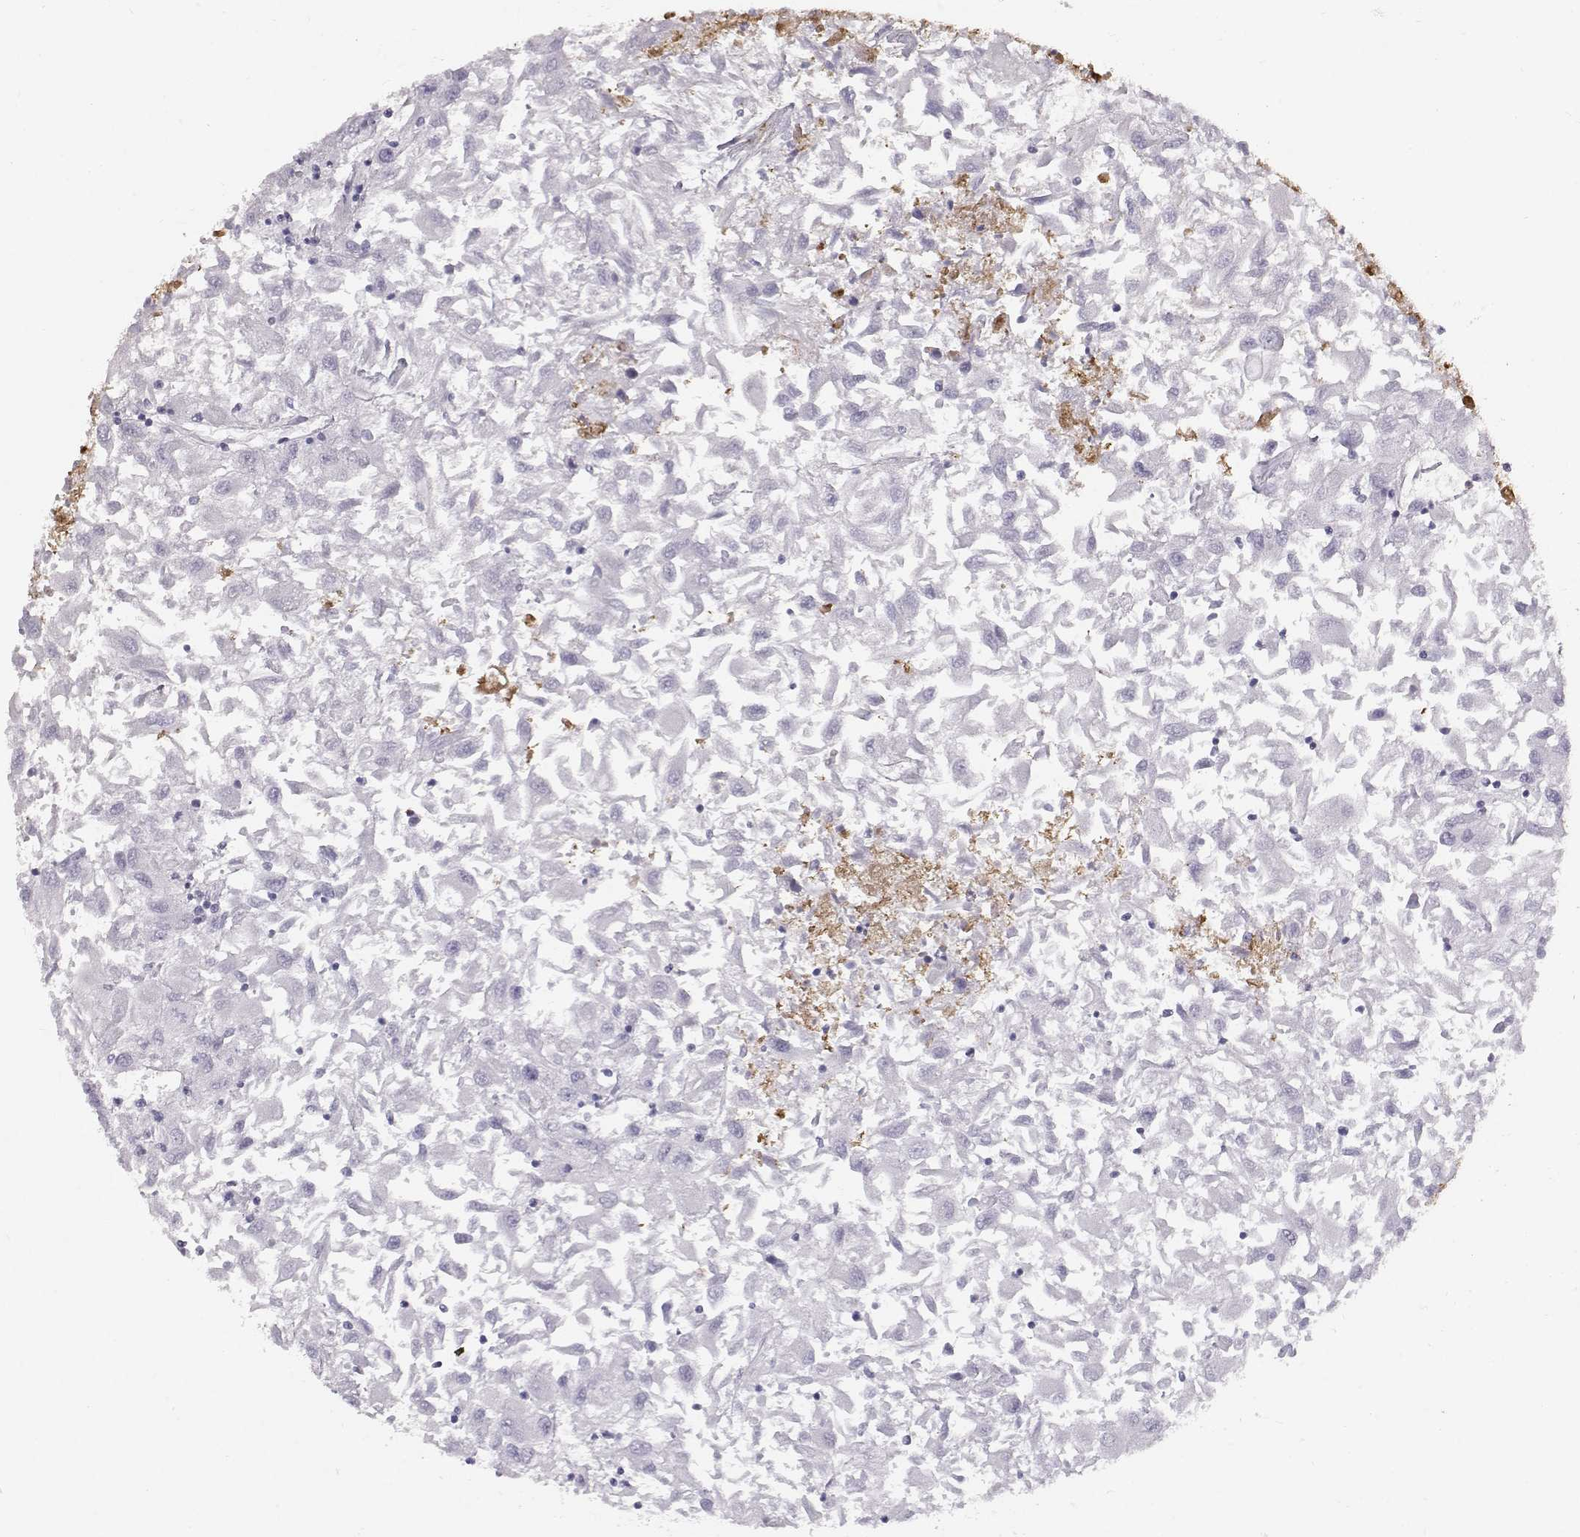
{"staining": {"intensity": "negative", "quantity": "none", "location": "none"}, "tissue": "renal cancer", "cell_type": "Tumor cells", "image_type": "cancer", "snomed": [{"axis": "morphology", "description": "Adenocarcinoma, NOS"}, {"axis": "topography", "description": "Kidney"}], "caption": "Immunohistochemistry (IHC) photomicrograph of neoplastic tissue: renal cancer (adenocarcinoma) stained with DAB (3,3'-diaminobenzidine) exhibits no significant protein staining in tumor cells.", "gene": "KRTAP16-1", "patient": {"sex": "female", "age": 76}}